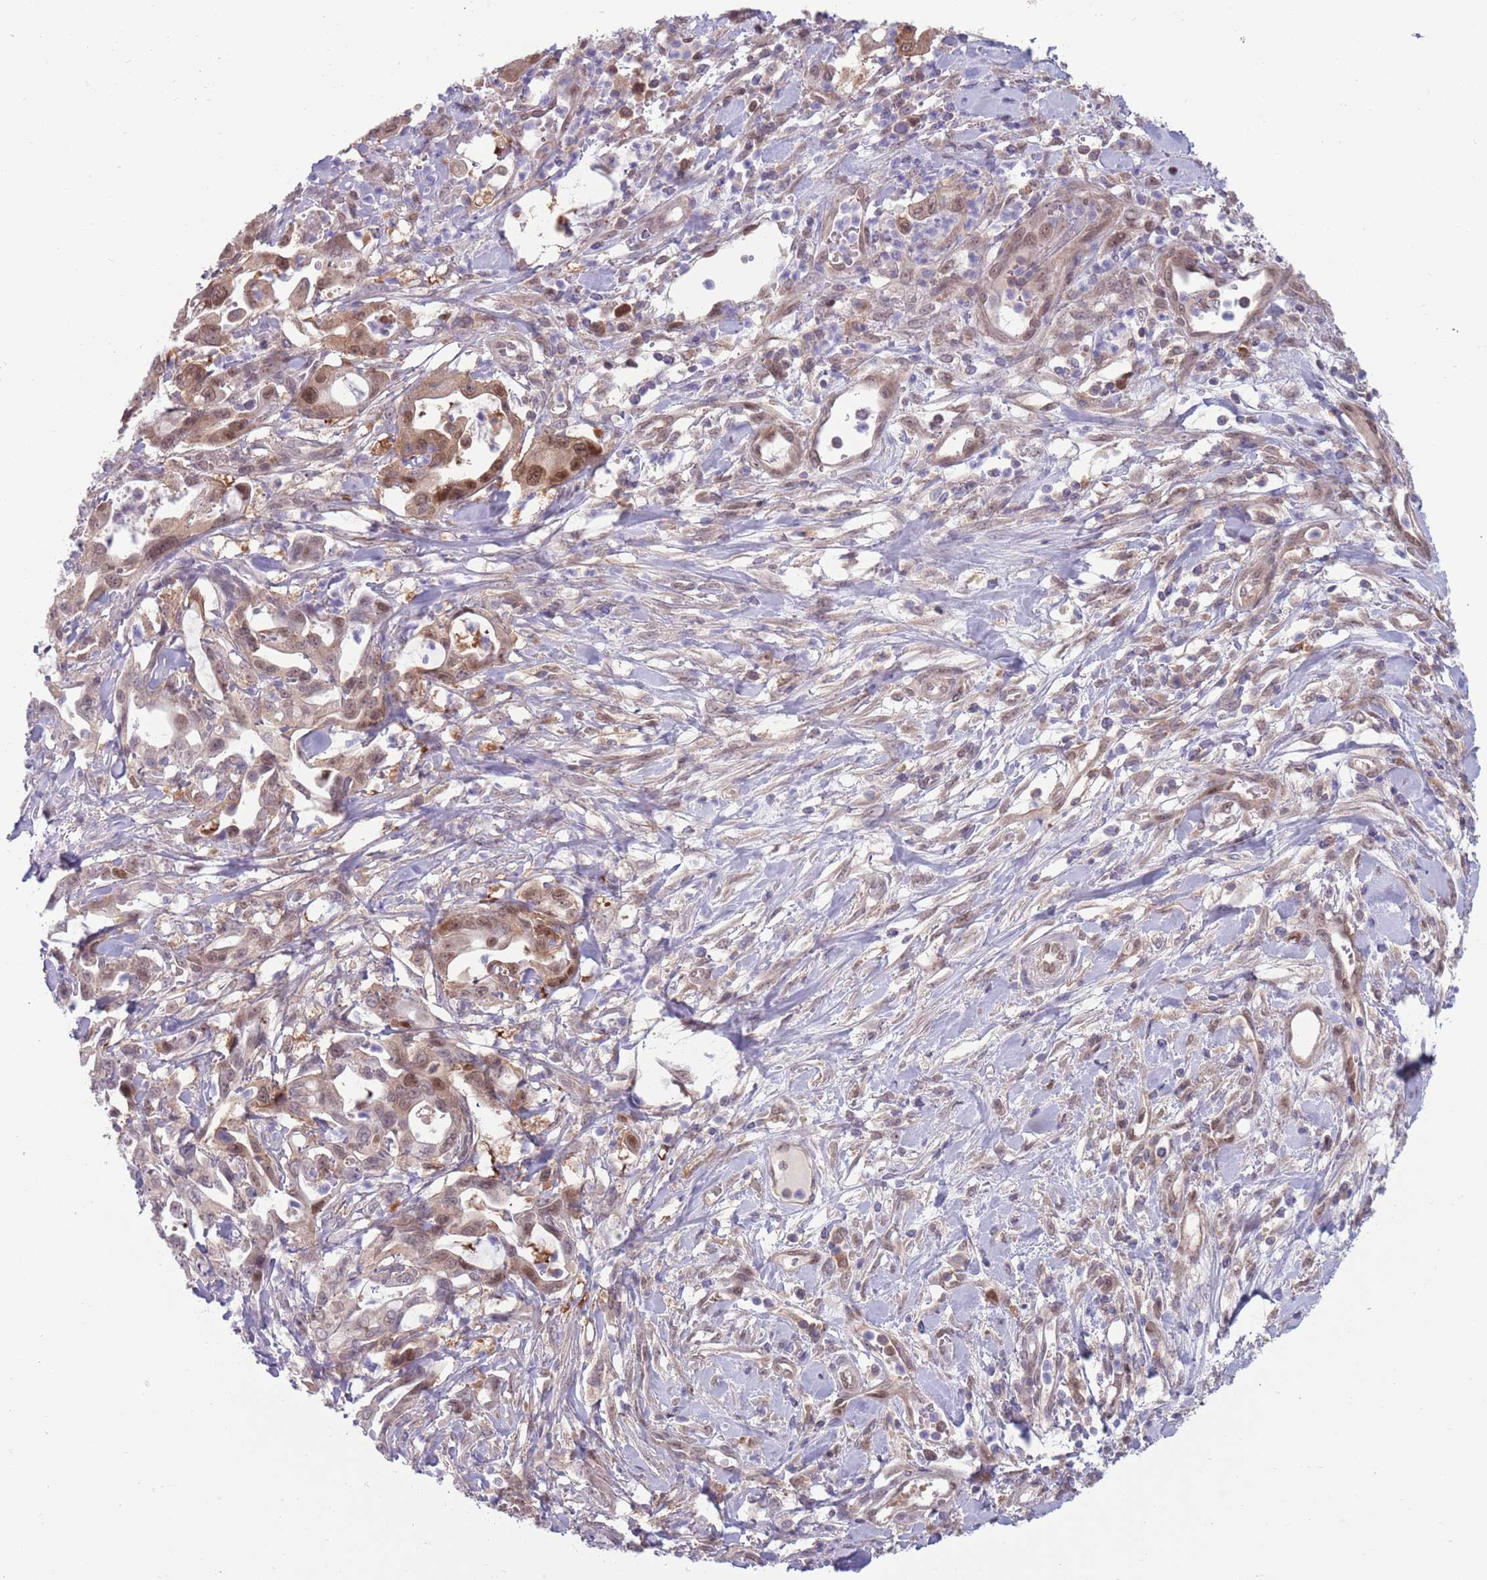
{"staining": {"intensity": "moderate", "quantity": "<25%", "location": "cytoplasmic/membranous,nuclear"}, "tissue": "pancreatic cancer", "cell_type": "Tumor cells", "image_type": "cancer", "snomed": [{"axis": "morphology", "description": "Adenocarcinoma, NOS"}, {"axis": "topography", "description": "Pancreas"}], "caption": "Protein staining of pancreatic adenocarcinoma tissue exhibits moderate cytoplasmic/membranous and nuclear expression in approximately <25% of tumor cells. The staining was performed using DAB to visualize the protein expression in brown, while the nuclei were stained in blue with hematoxylin (Magnification: 20x).", "gene": "CLNS1A", "patient": {"sex": "female", "age": 61}}